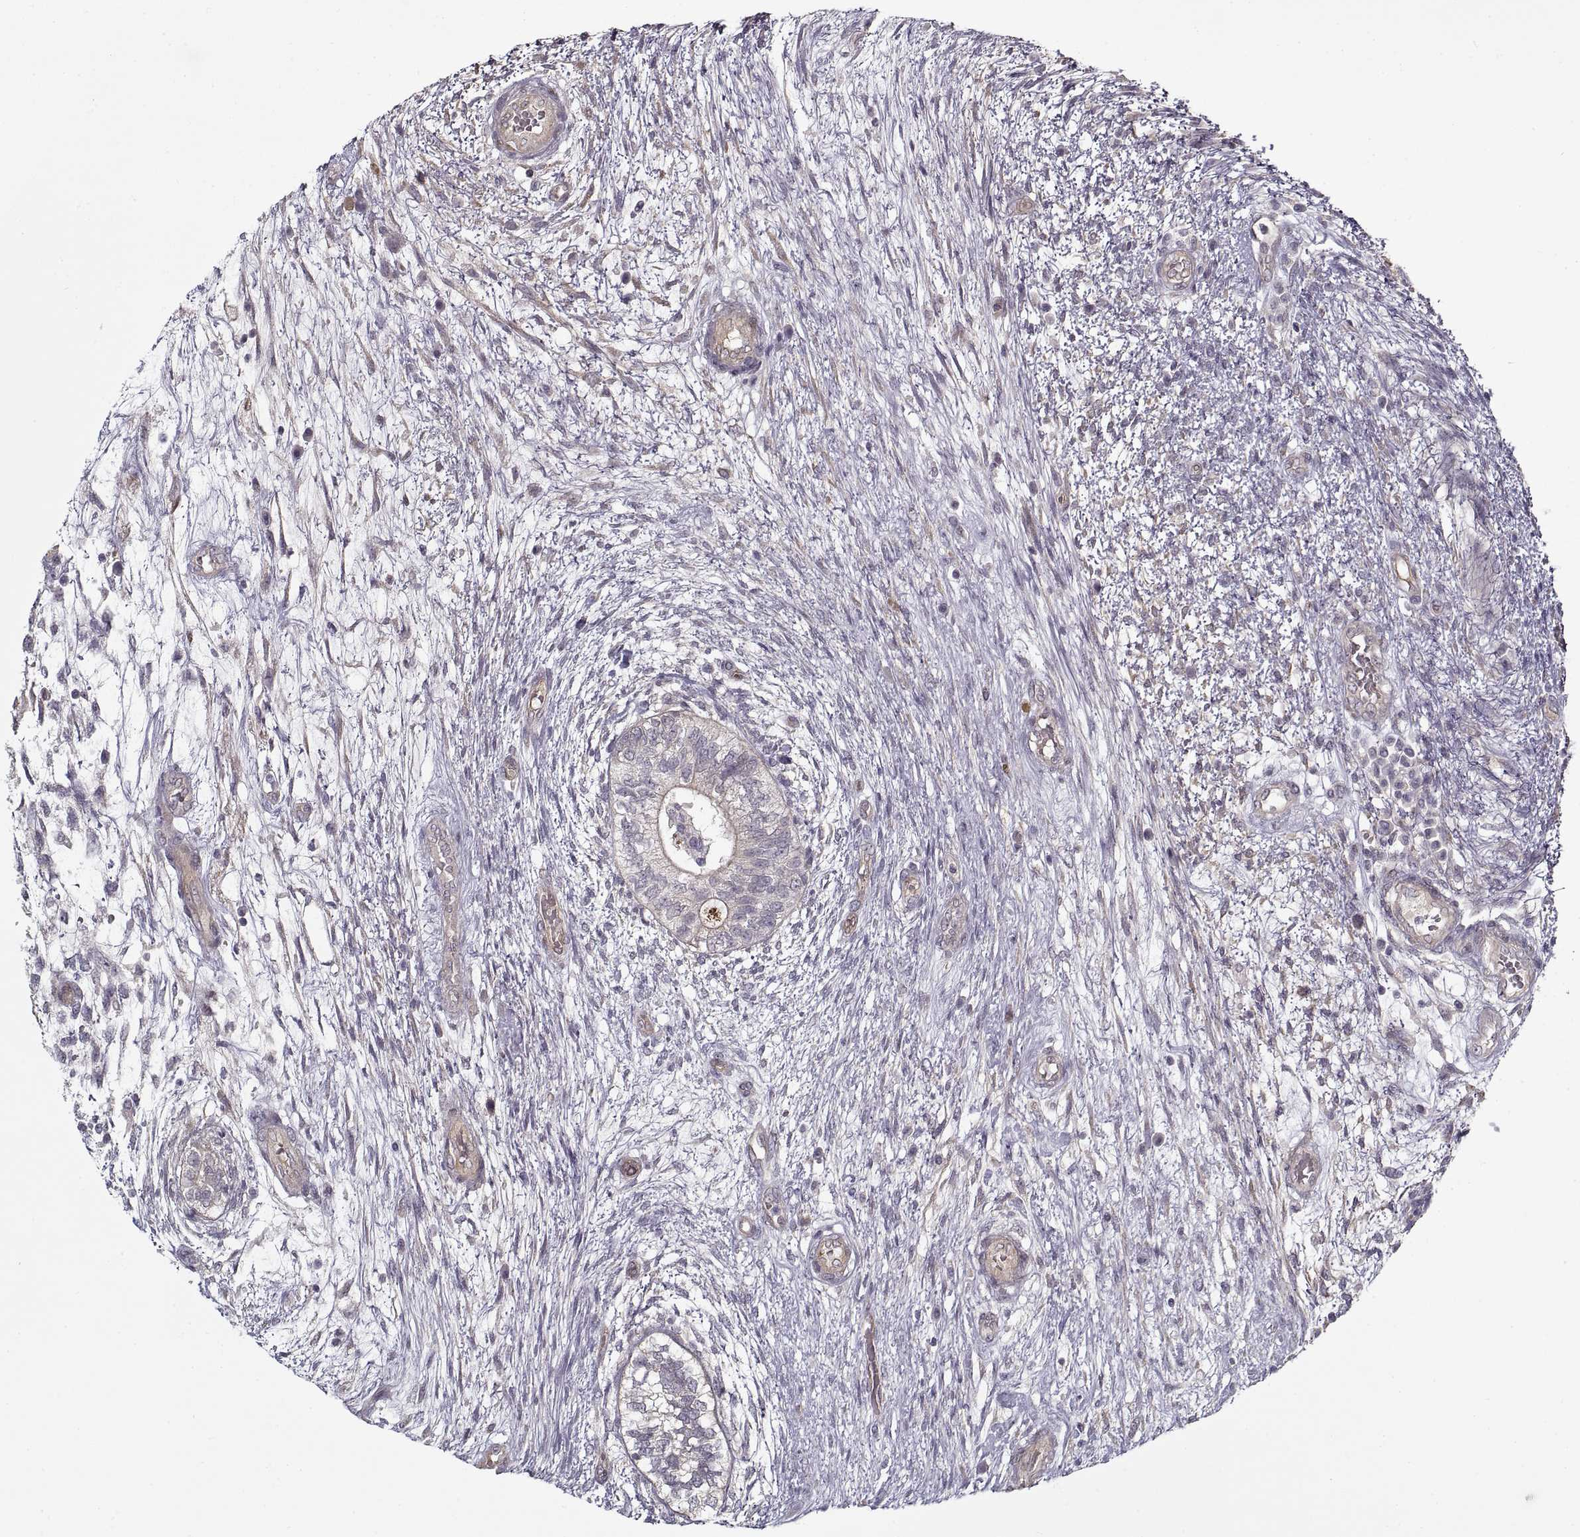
{"staining": {"intensity": "negative", "quantity": "none", "location": "none"}, "tissue": "testis cancer", "cell_type": "Tumor cells", "image_type": "cancer", "snomed": [{"axis": "morphology", "description": "Normal tissue, NOS"}, {"axis": "morphology", "description": "Carcinoma, Embryonal, NOS"}, {"axis": "topography", "description": "Testis"}, {"axis": "topography", "description": "Epididymis"}], "caption": "The image displays no significant staining in tumor cells of testis cancer.", "gene": "LAMB2", "patient": {"sex": "male", "age": 32}}